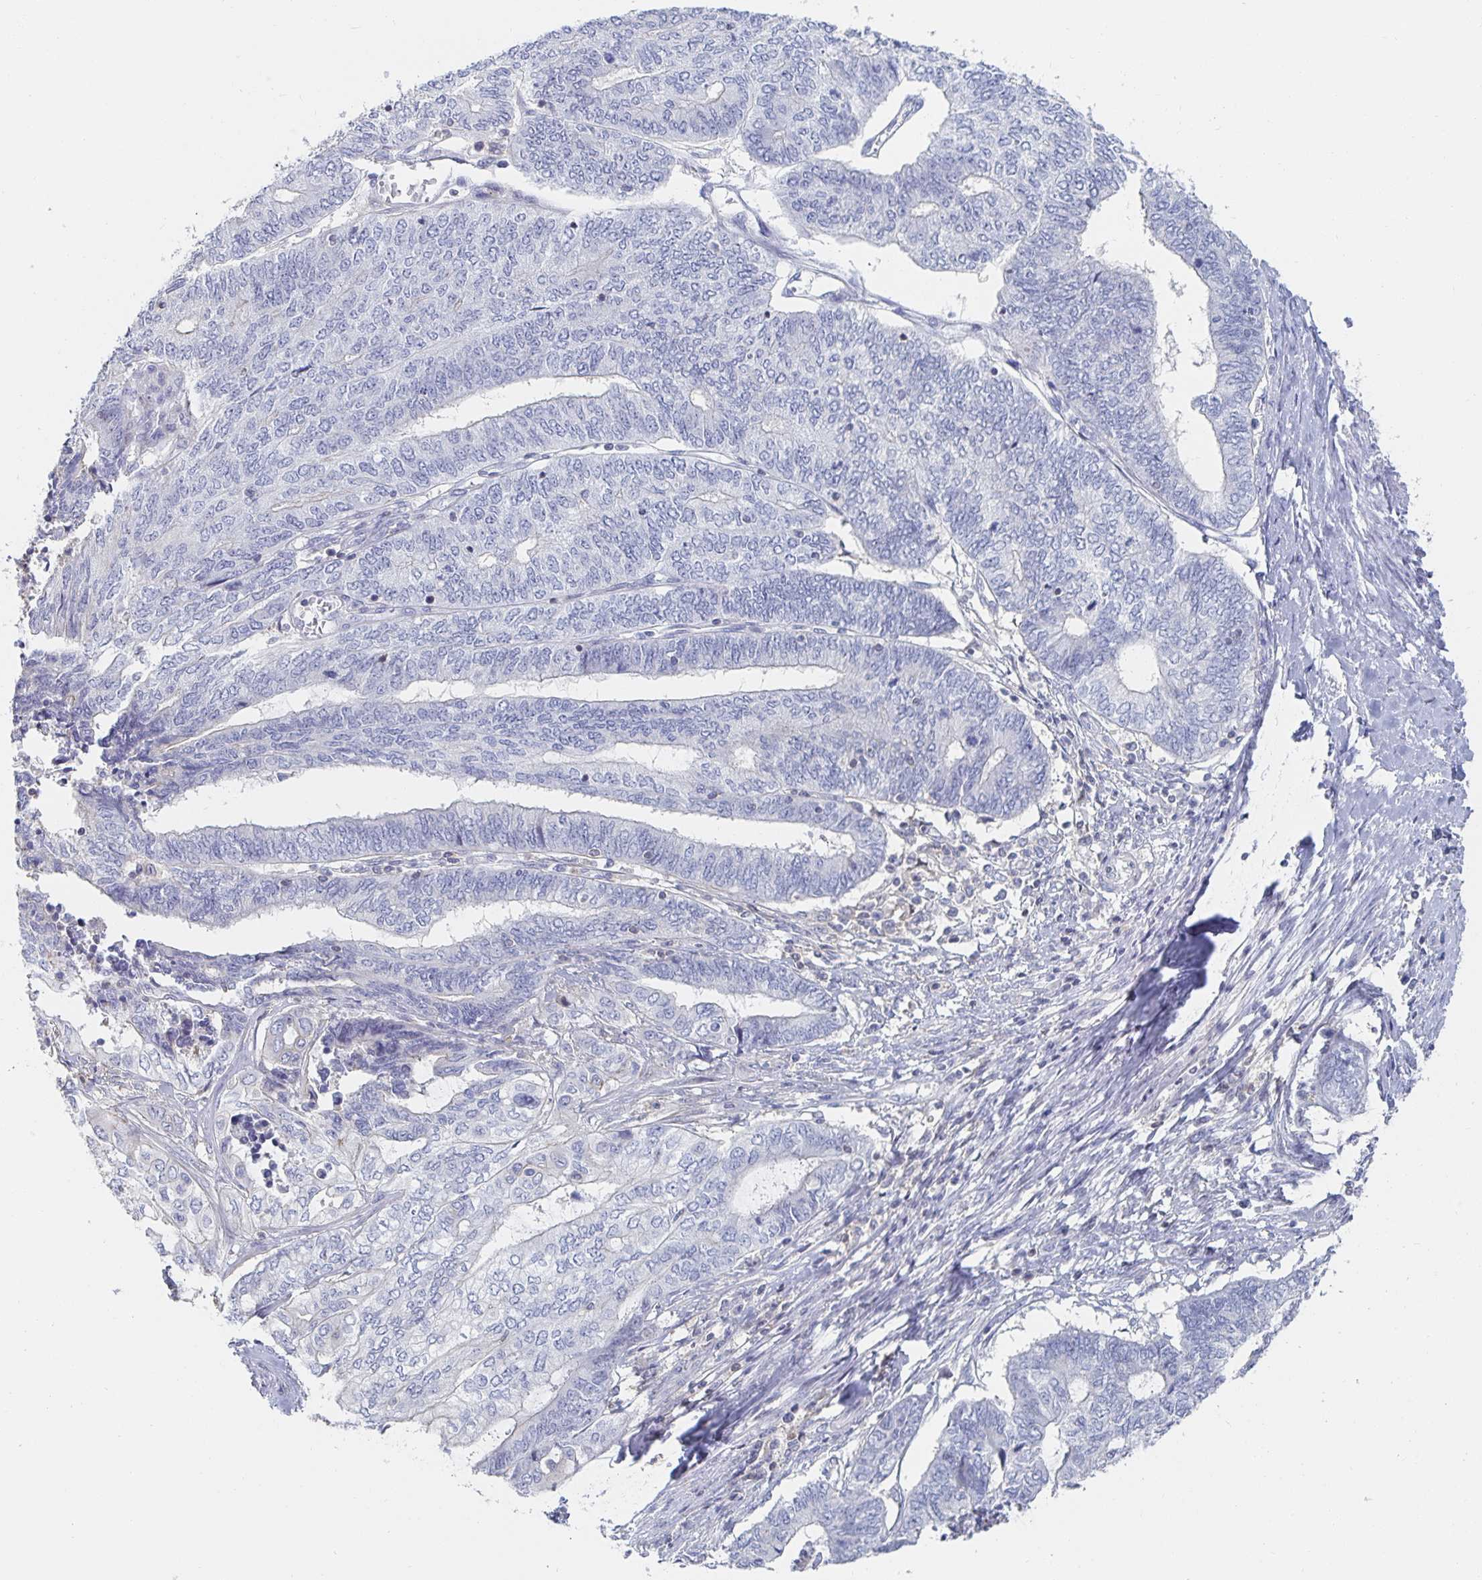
{"staining": {"intensity": "negative", "quantity": "none", "location": "none"}, "tissue": "endometrial cancer", "cell_type": "Tumor cells", "image_type": "cancer", "snomed": [{"axis": "morphology", "description": "Adenocarcinoma, NOS"}, {"axis": "topography", "description": "Uterus"}, {"axis": "topography", "description": "Endometrium"}], "caption": "Immunohistochemistry photomicrograph of neoplastic tissue: human endometrial cancer stained with DAB exhibits no significant protein expression in tumor cells.", "gene": "PIK3CD", "patient": {"sex": "female", "age": 70}}